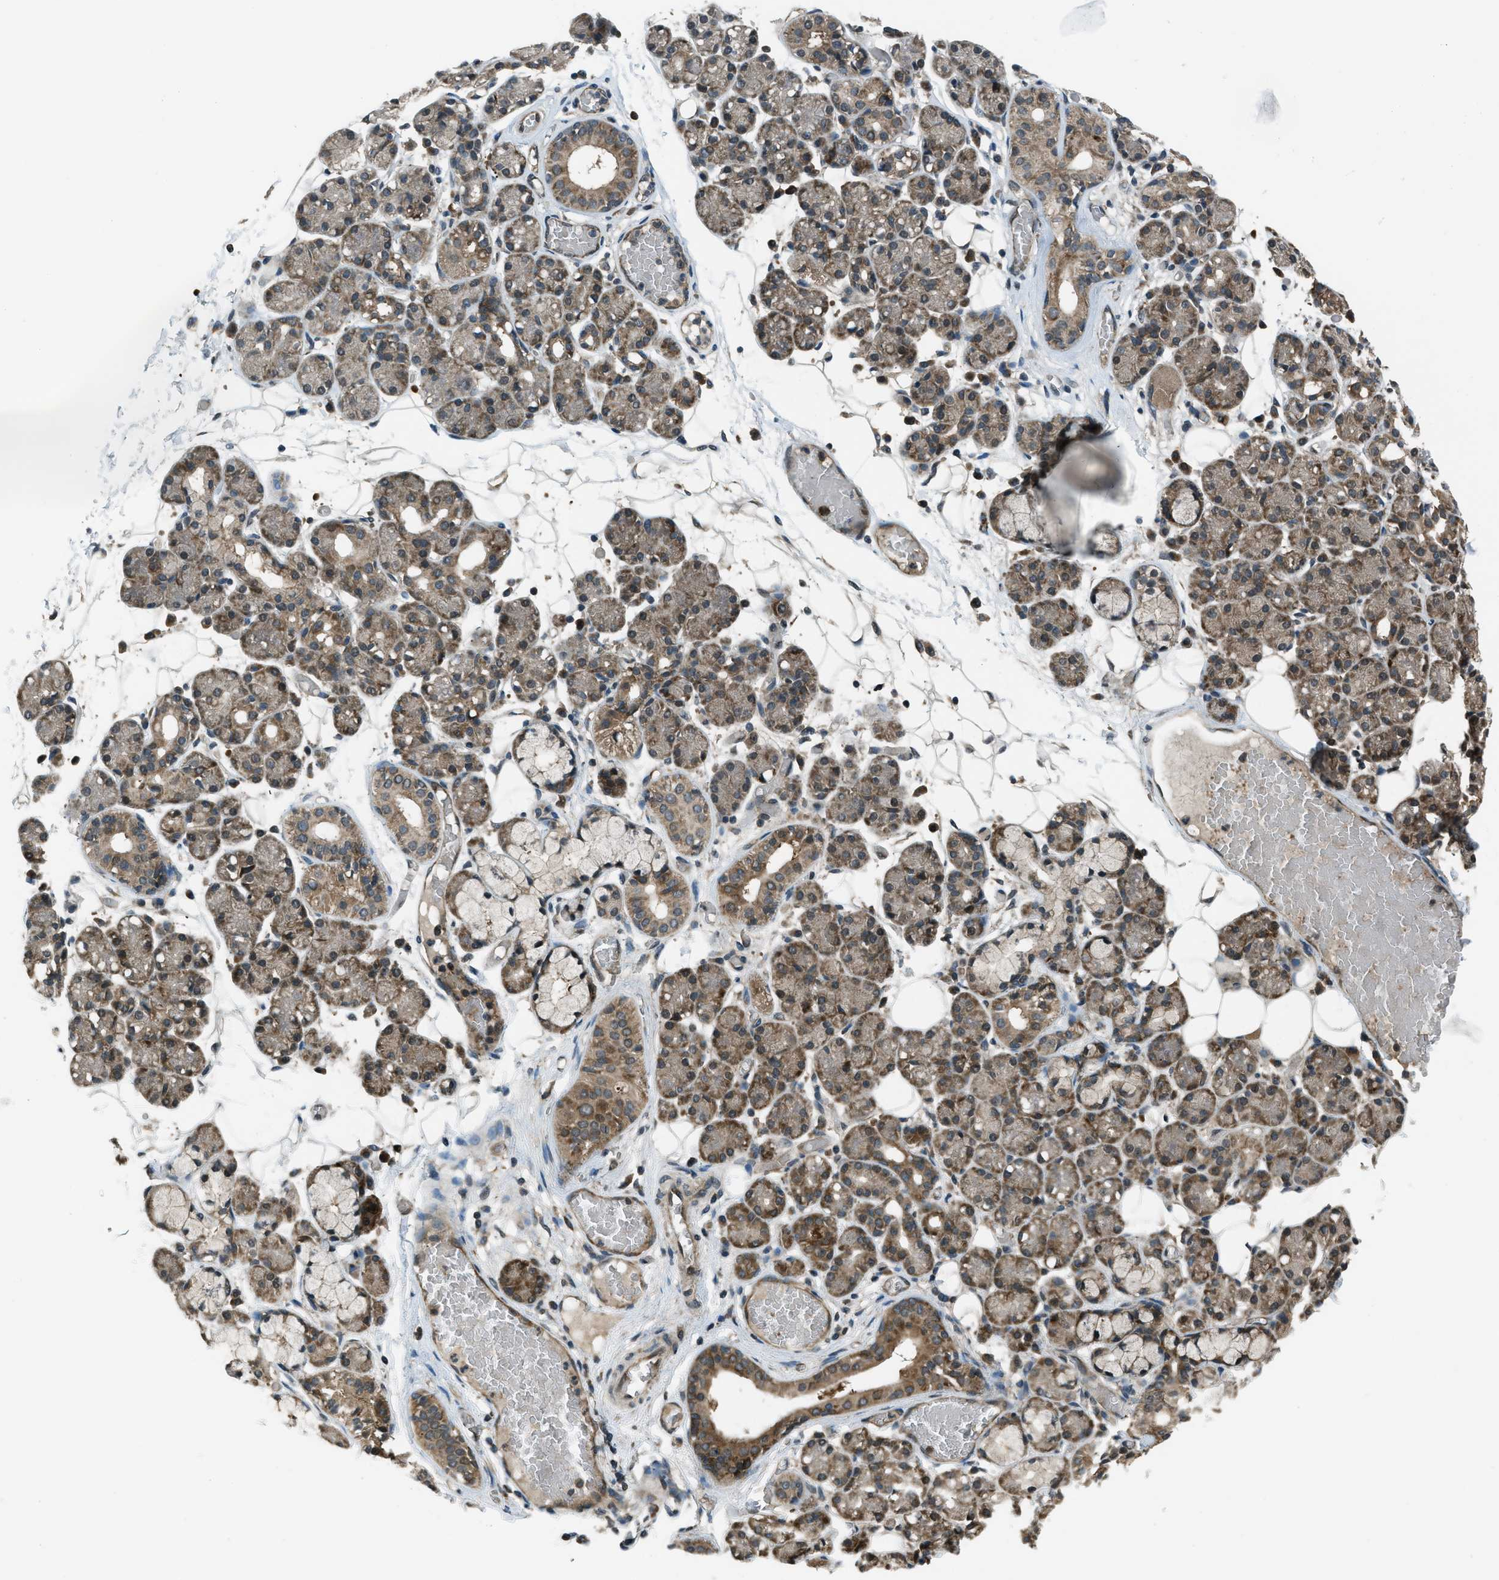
{"staining": {"intensity": "moderate", "quantity": ">75%", "location": "cytoplasmic/membranous"}, "tissue": "salivary gland", "cell_type": "Glandular cells", "image_type": "normal", "snomed": [{"axis": "morphology", "description": "Normal tissue, NOS"}, {"axis": "topography", "description": "Salivary gland"}], "caption": "Immunohistochemical staining of normal salivary gland demonstrates >75% levels of moderate cytoplasmic/membranous protein staining in about >75% of glandular cells. The staining is performed using DAB brown chromogen to label protein expression. The nuclei are counter-stained blue using hematoxylin.", "gene": "ASAP2", "patient": {"sex": "male", "age": 63}}